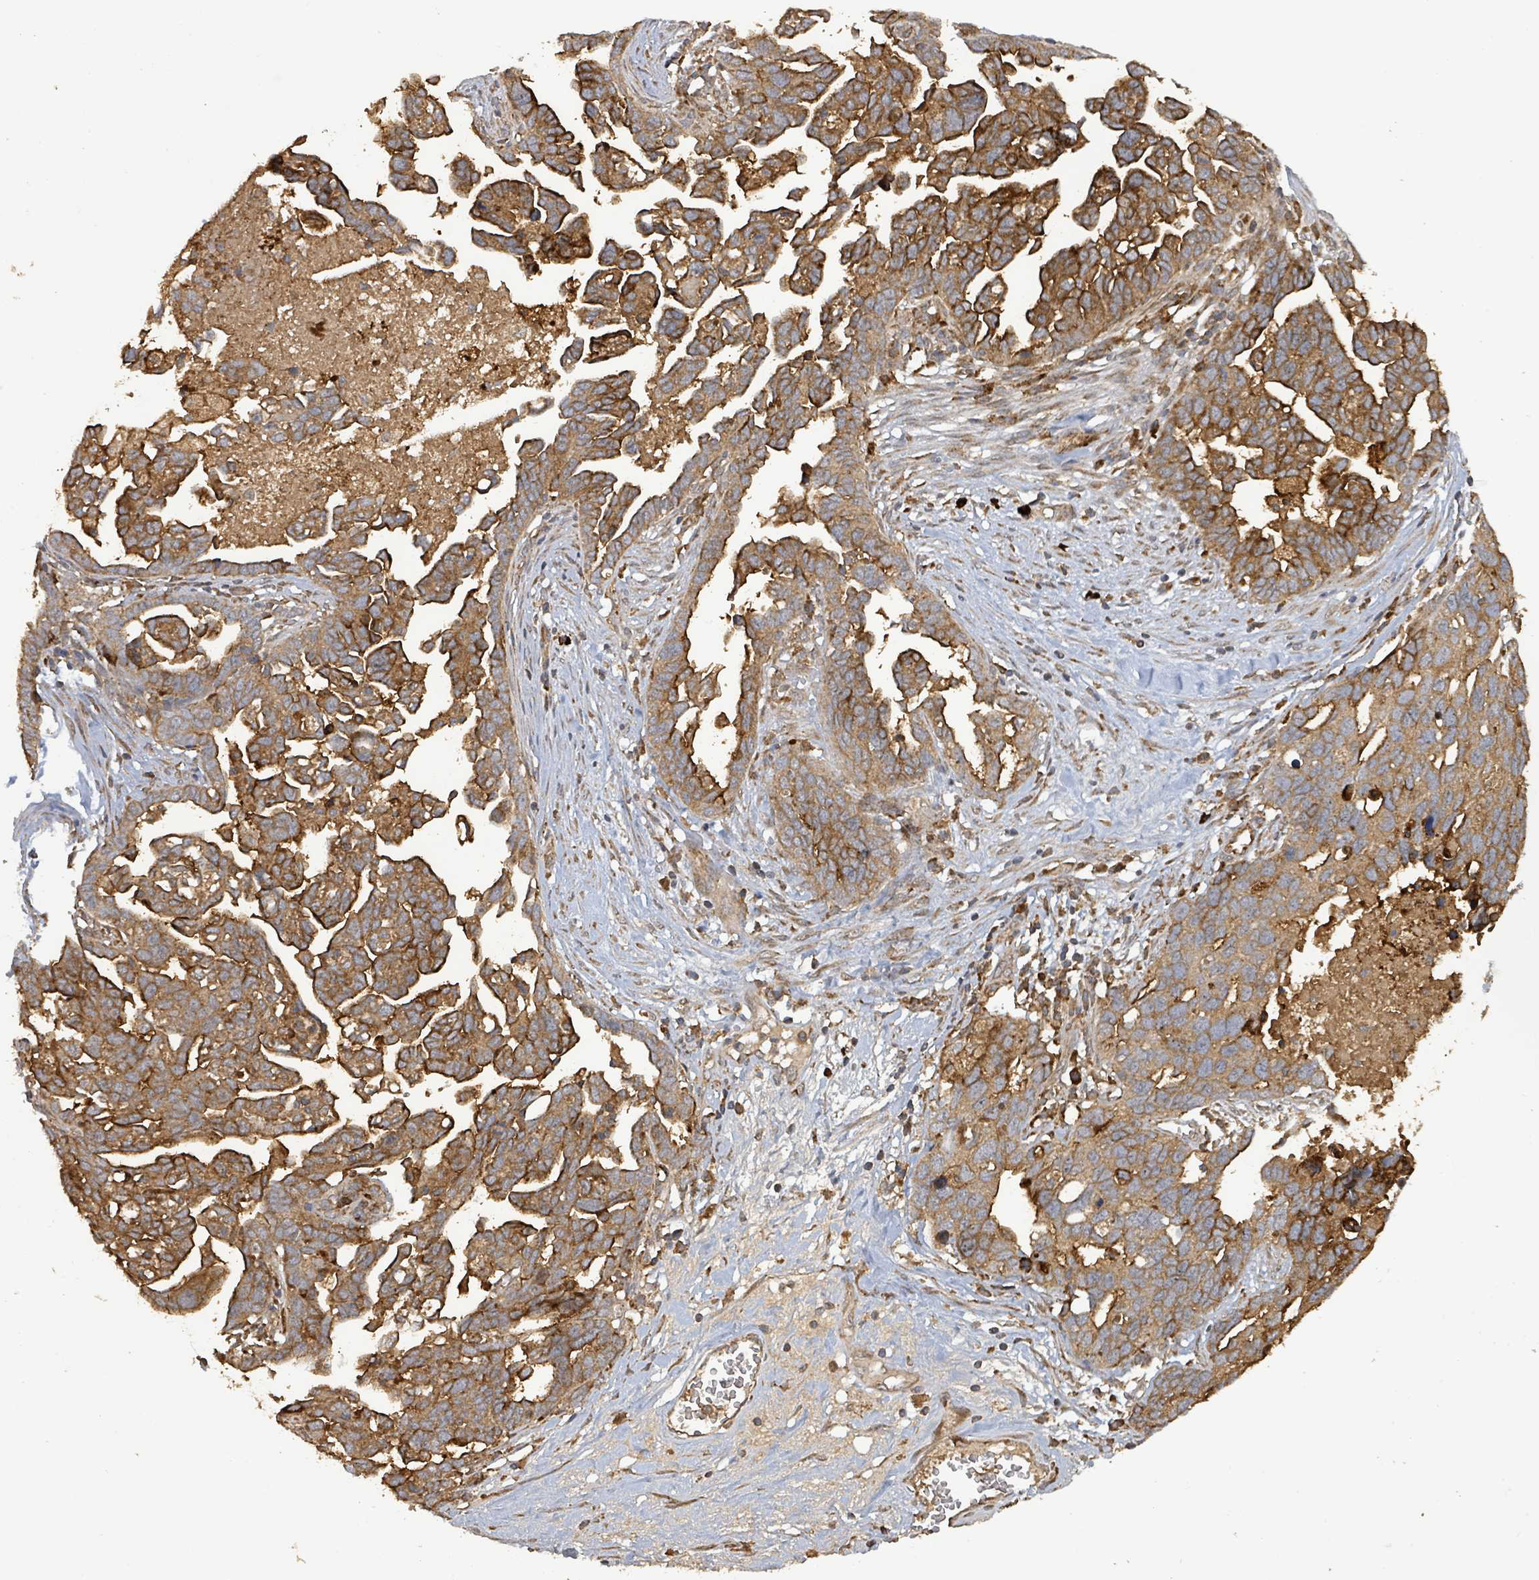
{"staining": {"intensity": "strong", "quantity": ">75%", "location": "cytoplasmic/membranous"}, "tissue": "ovarian cancer", "cell_type": "Tumor cells", "image_type": "cancer", "snomed": [{"axis": "morphology", "description": "Cystadenocarcinoma, serous, NOS"}, {"axis": "topography", "description": "Ovary"}], "caption": "There is high levels of strong cytoplasmic/membranous expression in tumor cells of ovarian serous cystadenocarcinoma, as demonstrated by immunohistochemical staining (brown color).", "gene": "STARD4", "patient": {"sex": "female", "age": 54}}